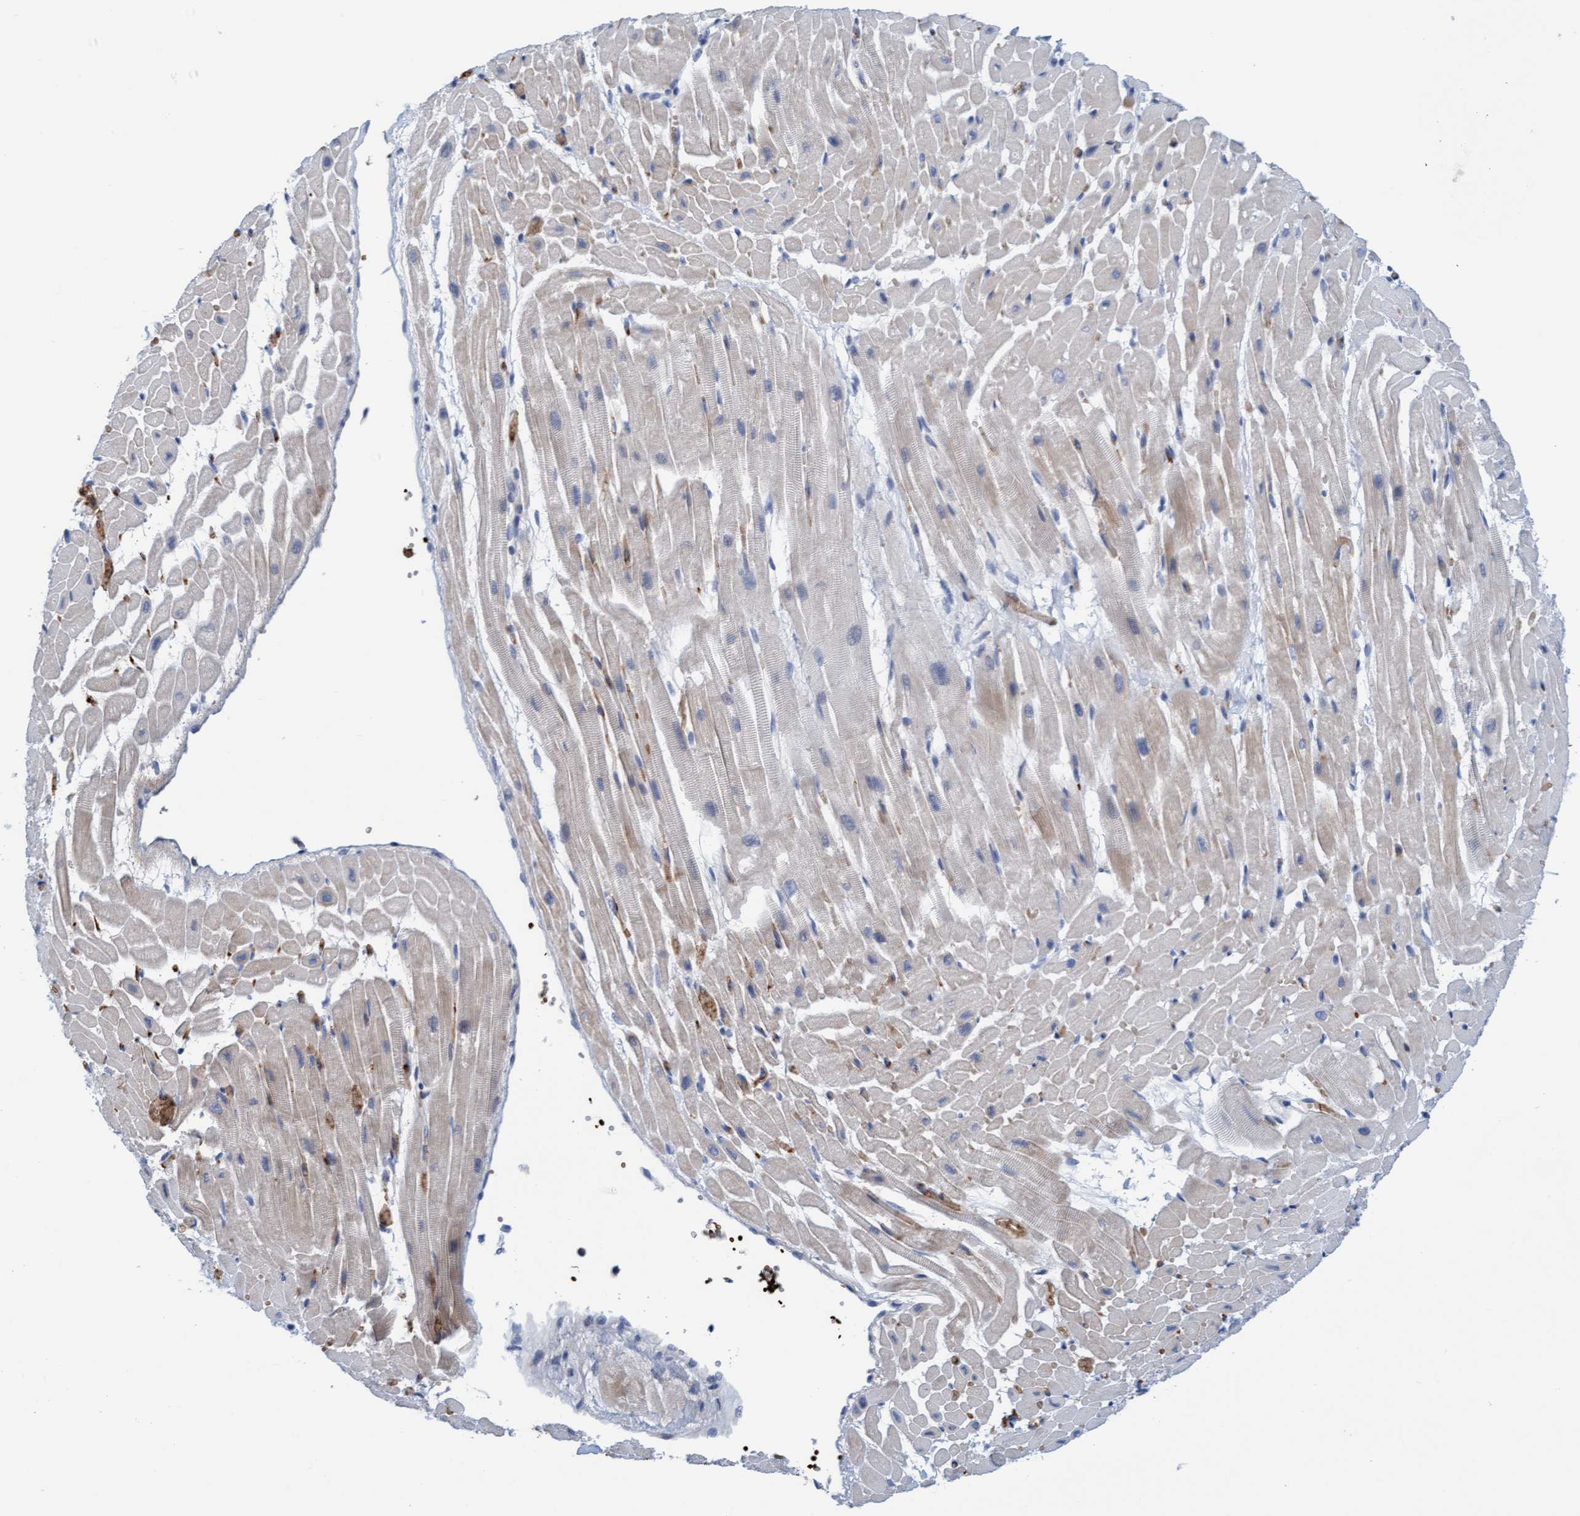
{"staining": {"intensity": "weak", "quantity": "25%-75%", "location": "cytoplasmic/membranous"}, "tissue": "heart muscle", "cell_type": "Cardiomyocytes", "image_type": "normal", "snomed": [{"axis": "morphology", "description": "Normal tissue, NOS"}, {"axis": "topography", "description": "Heart"}], "caption": "Approximately 25%-75% of cardiomyocytes in unremarkable human heart muscle exhibit weak cytoplasmic/membranous protein staining as visualized by brown immunohistochemical staining.", "gene": "P2RX5", "patient": {"sex": "male", "age": 45}}